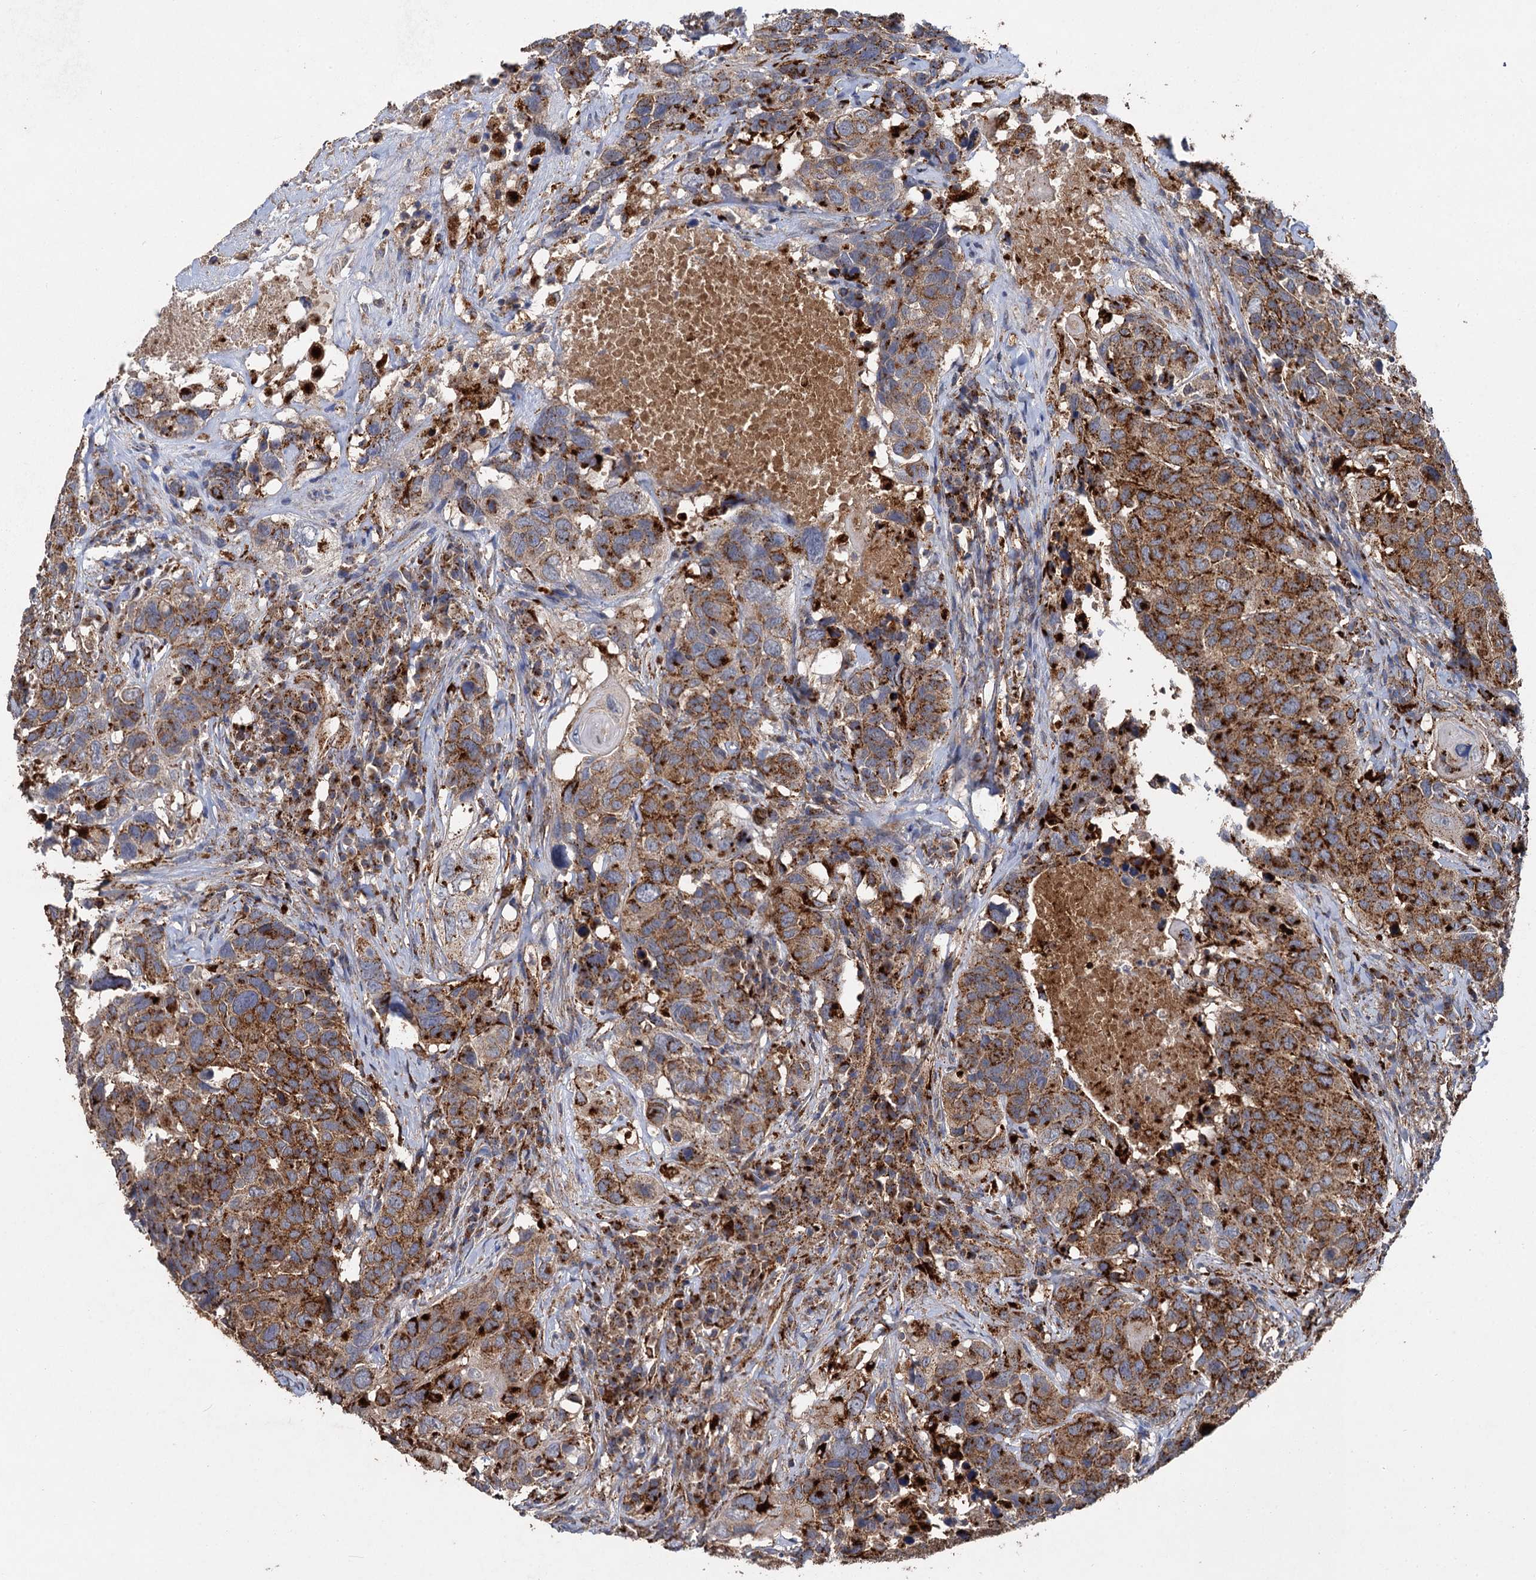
{"staining": {"intensity": "strong", "quantity": ">75%", "location": "cytoplasmic/membranous"}, "tissue": "head and neck cancer", "cell_type": "Tumor cells", "image_type": "cancer", "snomed": [{"axis": "morphology", "description": "Squamous cell carcinoma, NOS"}, {"axis": "topography", "description": "Head-Neck"}], "caption": "Strong cytoplasmic/membranous expression for a protein is present in approximately >75% of tumor cells of head and neck squamous cell carcinoma using immunohistochemistry.", "gene": "GBA1", "patient": {"sex": "male", "age": 66}}